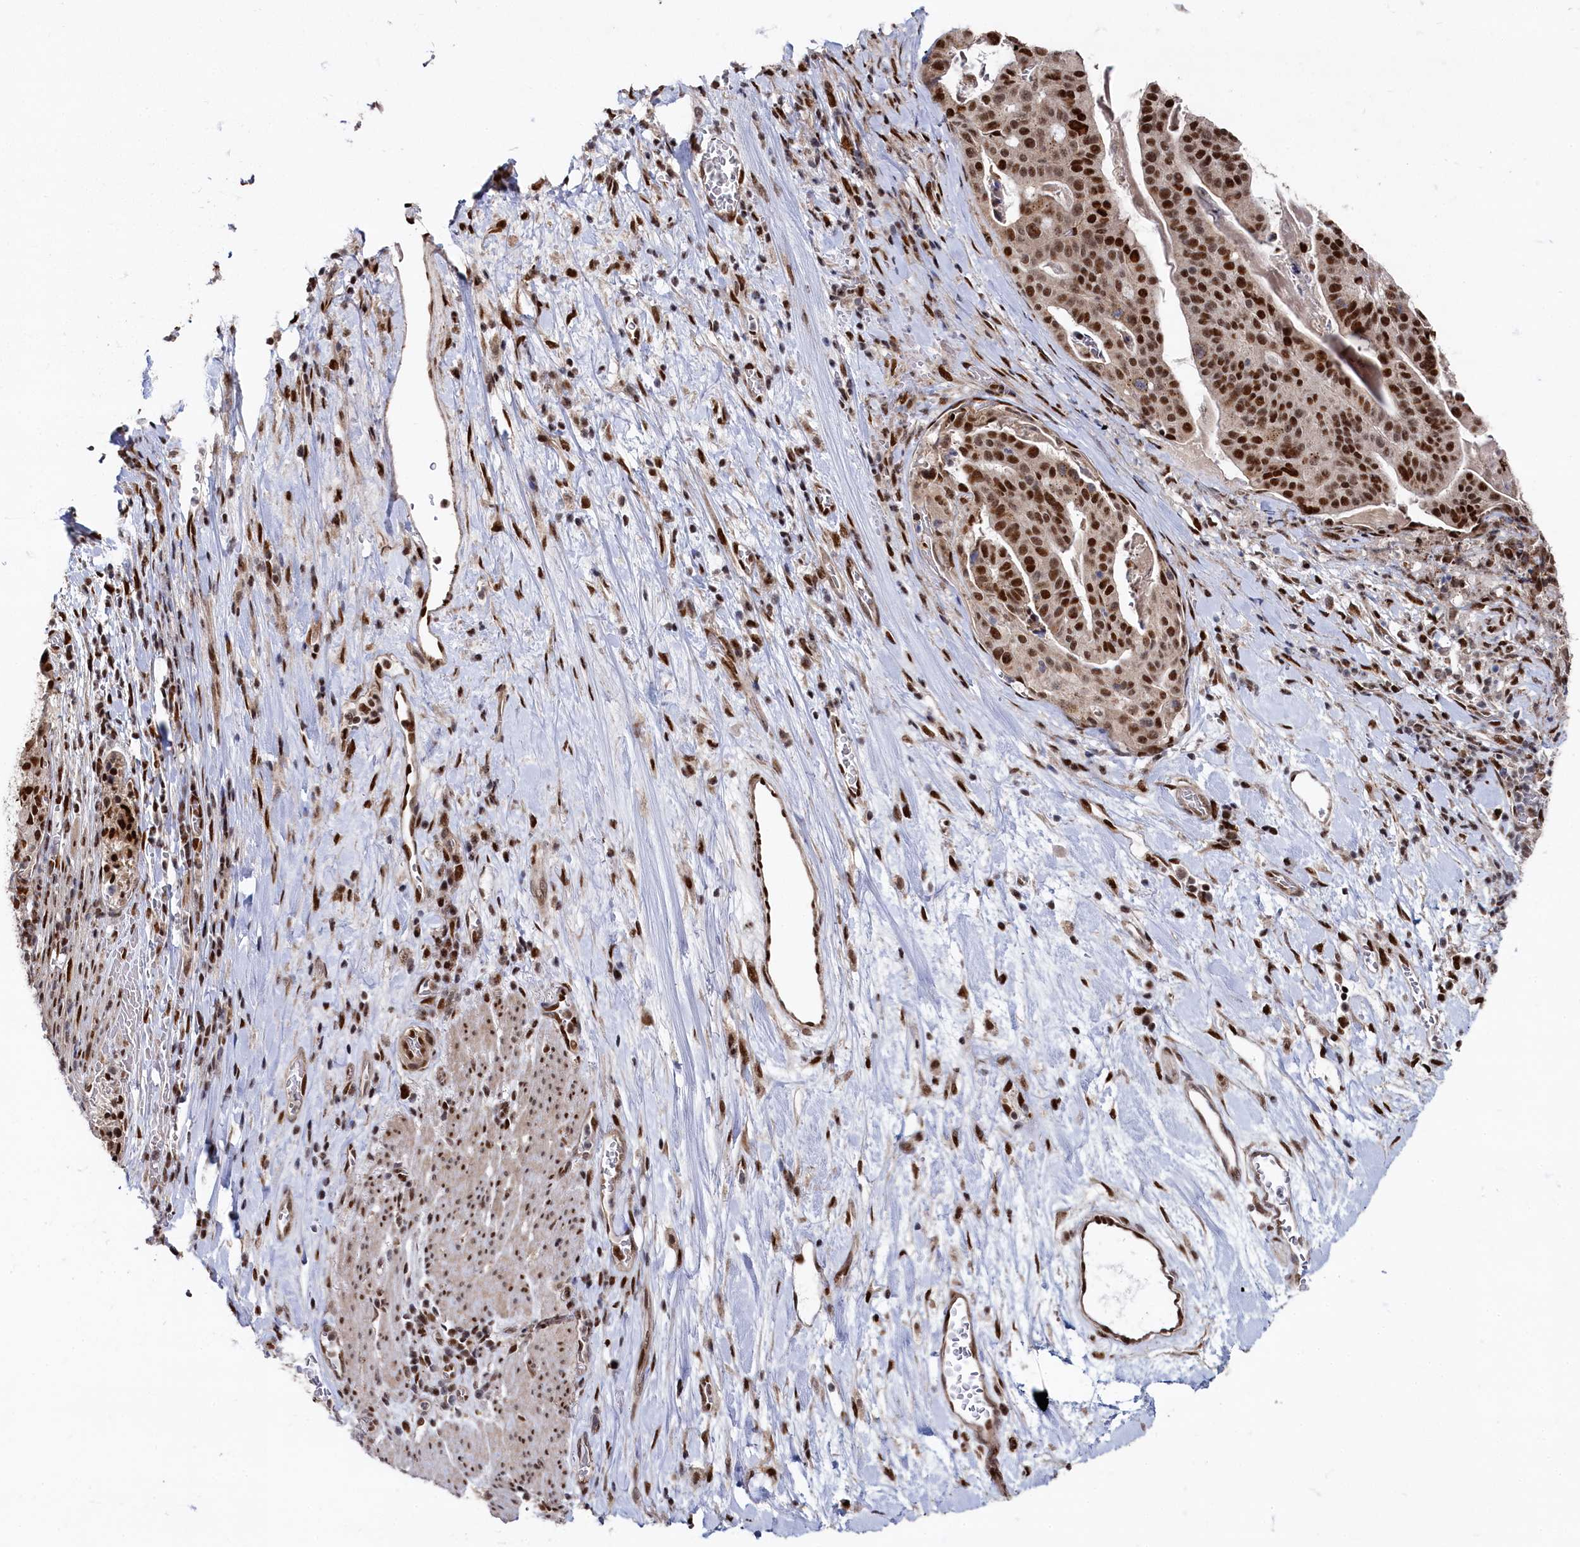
{"staining": {"intensity": "strong", "quantity": ">75%", "location": "nuclear"}, "tissue": "stomach cancer", "cell_type": "Tumor cells", "image_type": "cancer", "snomed": [{"axis": "morphology", "description": "Adenocarcinoma, NOS"}, {"axis": "topography", "description": "Stomach"}], "caption": "Tumor cells show high levels of strong nuclear staining in approximately >75% of cells in human stomach cancer.", "gene": "BUB3", "patient": {"sex": "male", "age": 48}}